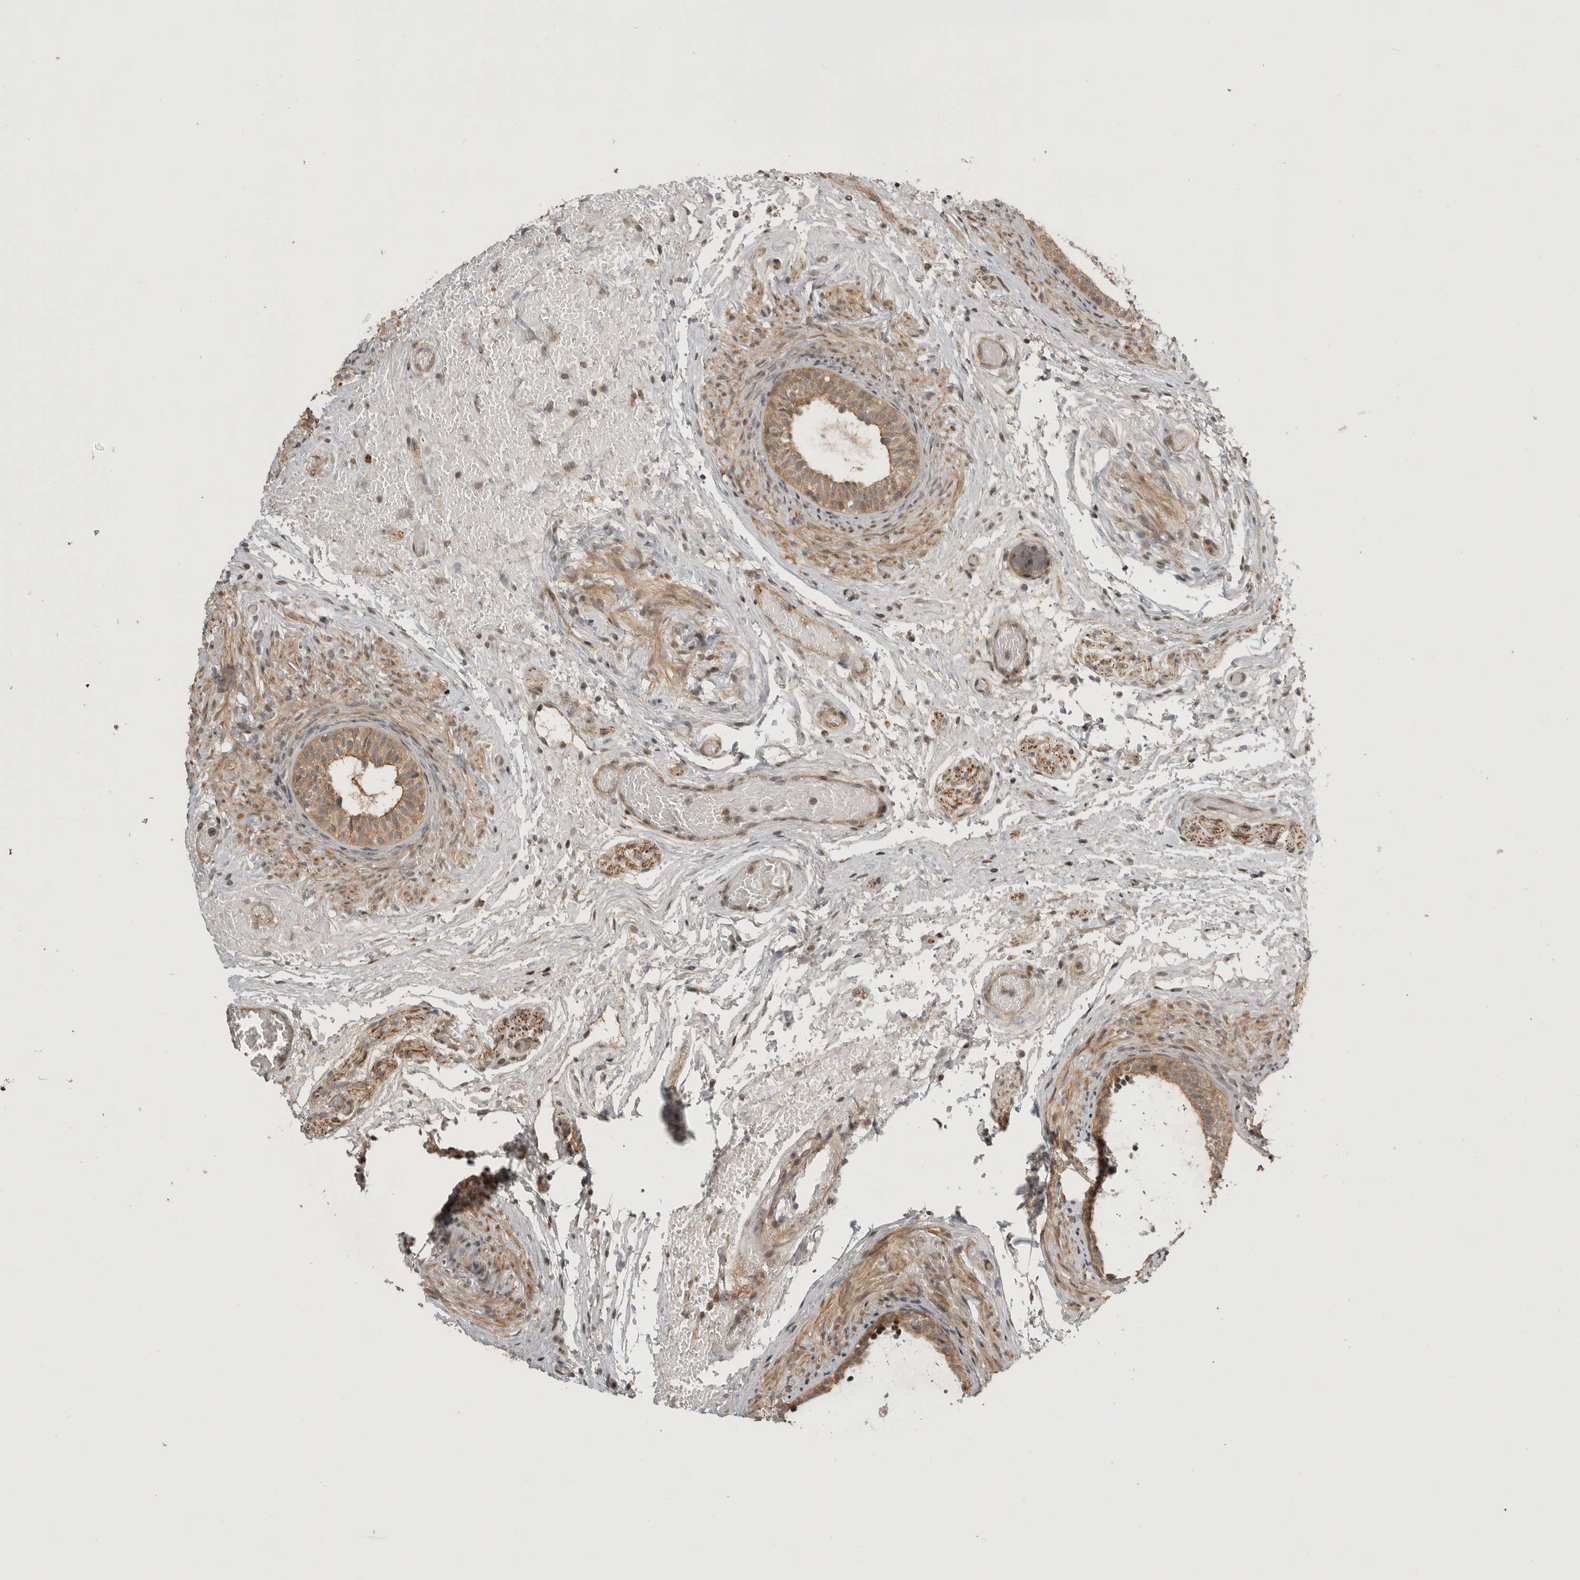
{"staining": {"intensity": "moderate", "quantity": ">75%", "location": "cytoplasmic/membranous"}, "tissue": "epididymis", "cell_type": "Glandular cells", "image_type": "normal", "snomed": [{"axis": "morphology", "description": "Normal tissue, NOS"}, {"axis": "topography", "description": "Epididymis"}], "caption": "Glandular cells show moderate cytoplasmic/membranous staining in about >75% of cells in unremarkable epididymis. (Stains: DAB (3,3'-diaminobenzidine) in brown, nuclei in blue, Microscopy: brightfield microscopy at high magnification).", "gene": "CUEDC1", "patient": {"sex": "male", "age": 5}}